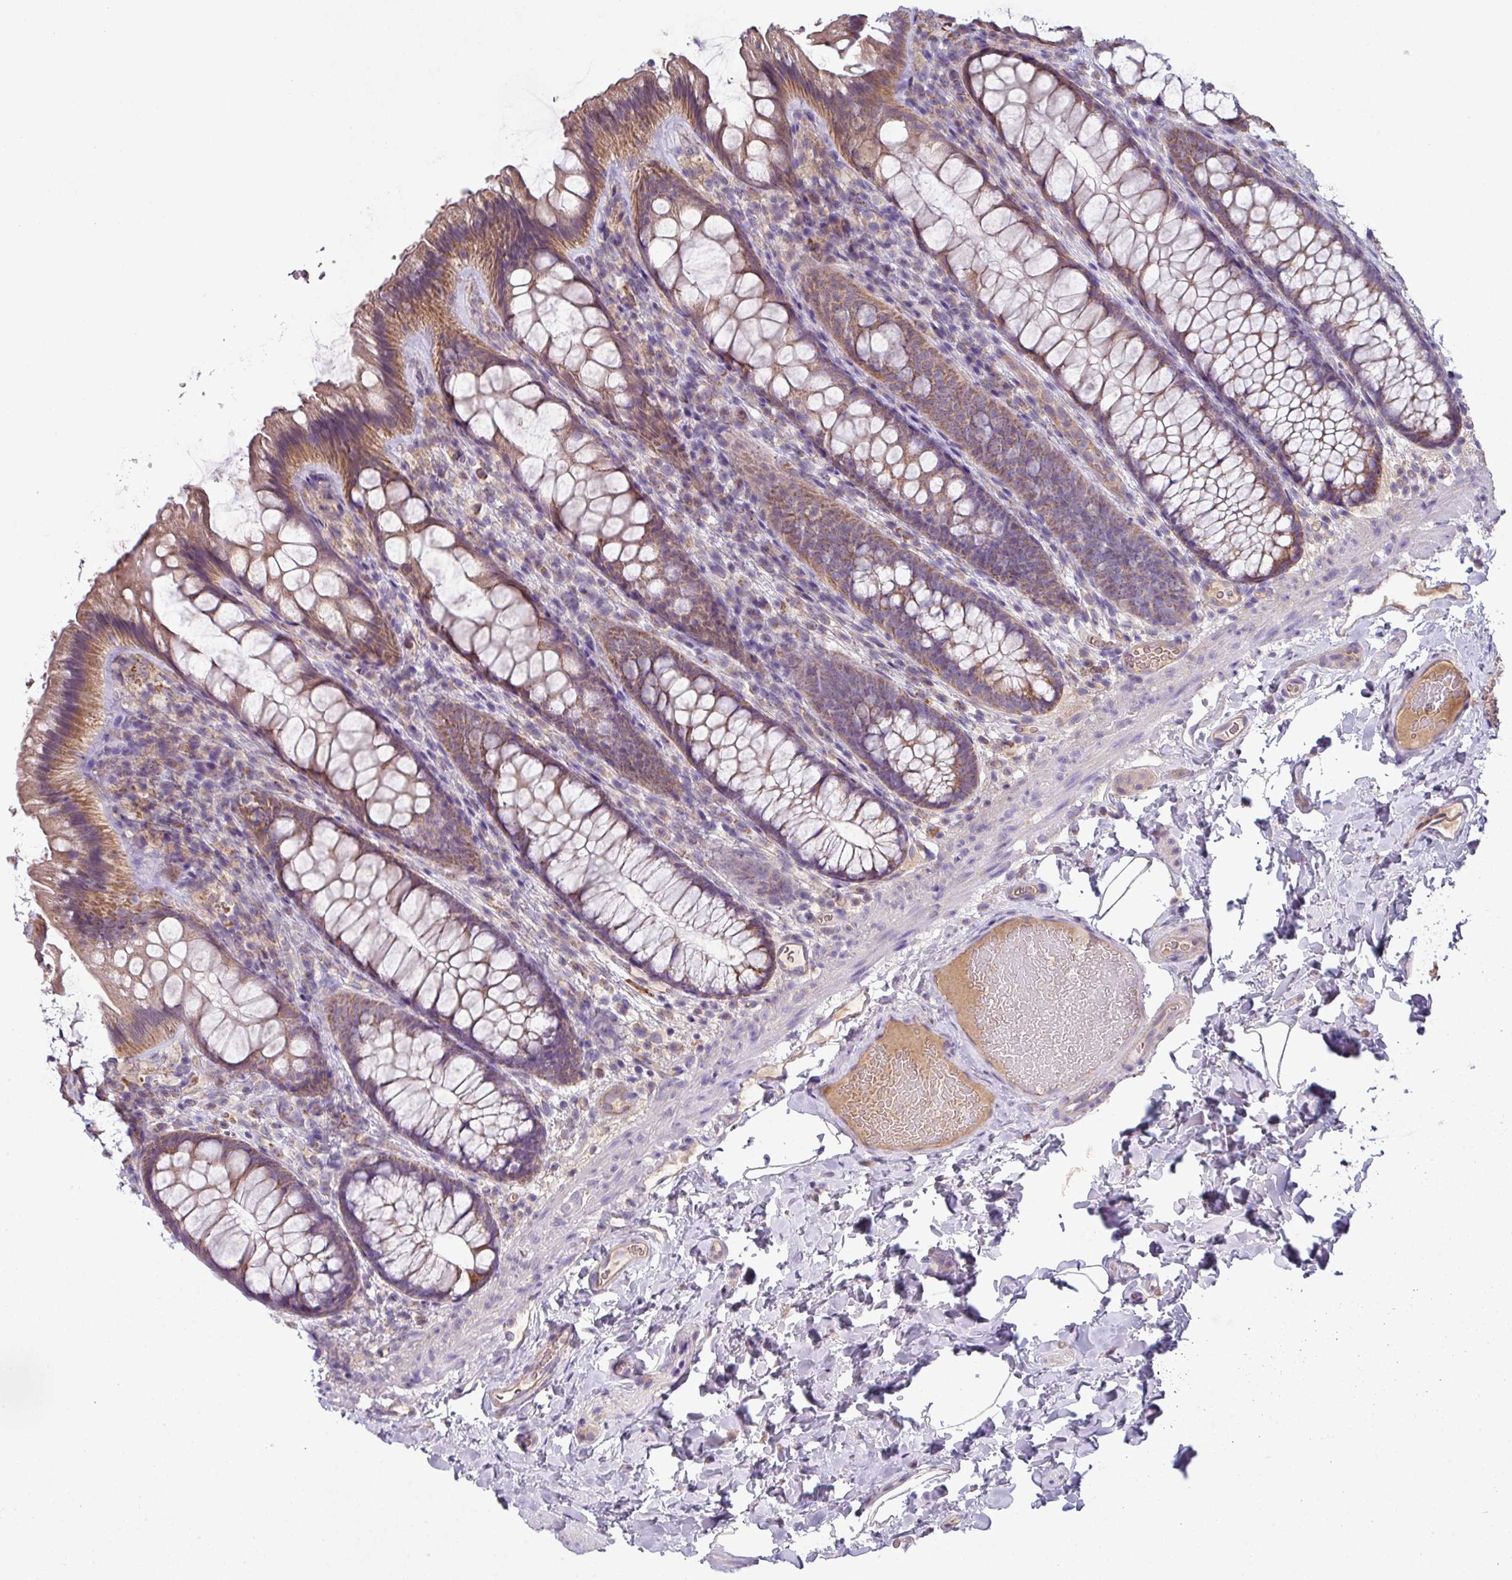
{"staining": {"intensity": "moderate", "quantity": ">75%", "location": "cytoplasmic/membranous"}, "tissue": "colon", "cell_type": "Endothelial cells", "image_type": "normal", "snomed": [{"axis": "morphology", "description": "Normal tissue, NOS"}, {"axis": "topography", "description": "Colon"}], "caption": "Colon stained with a brown dye exhibits moderate cytoplasmic/membranous positive positivity in approximately >75% of endothelial cells.", "gene": "LRRC9", "patient": {"sex": "male", "age": 46}}